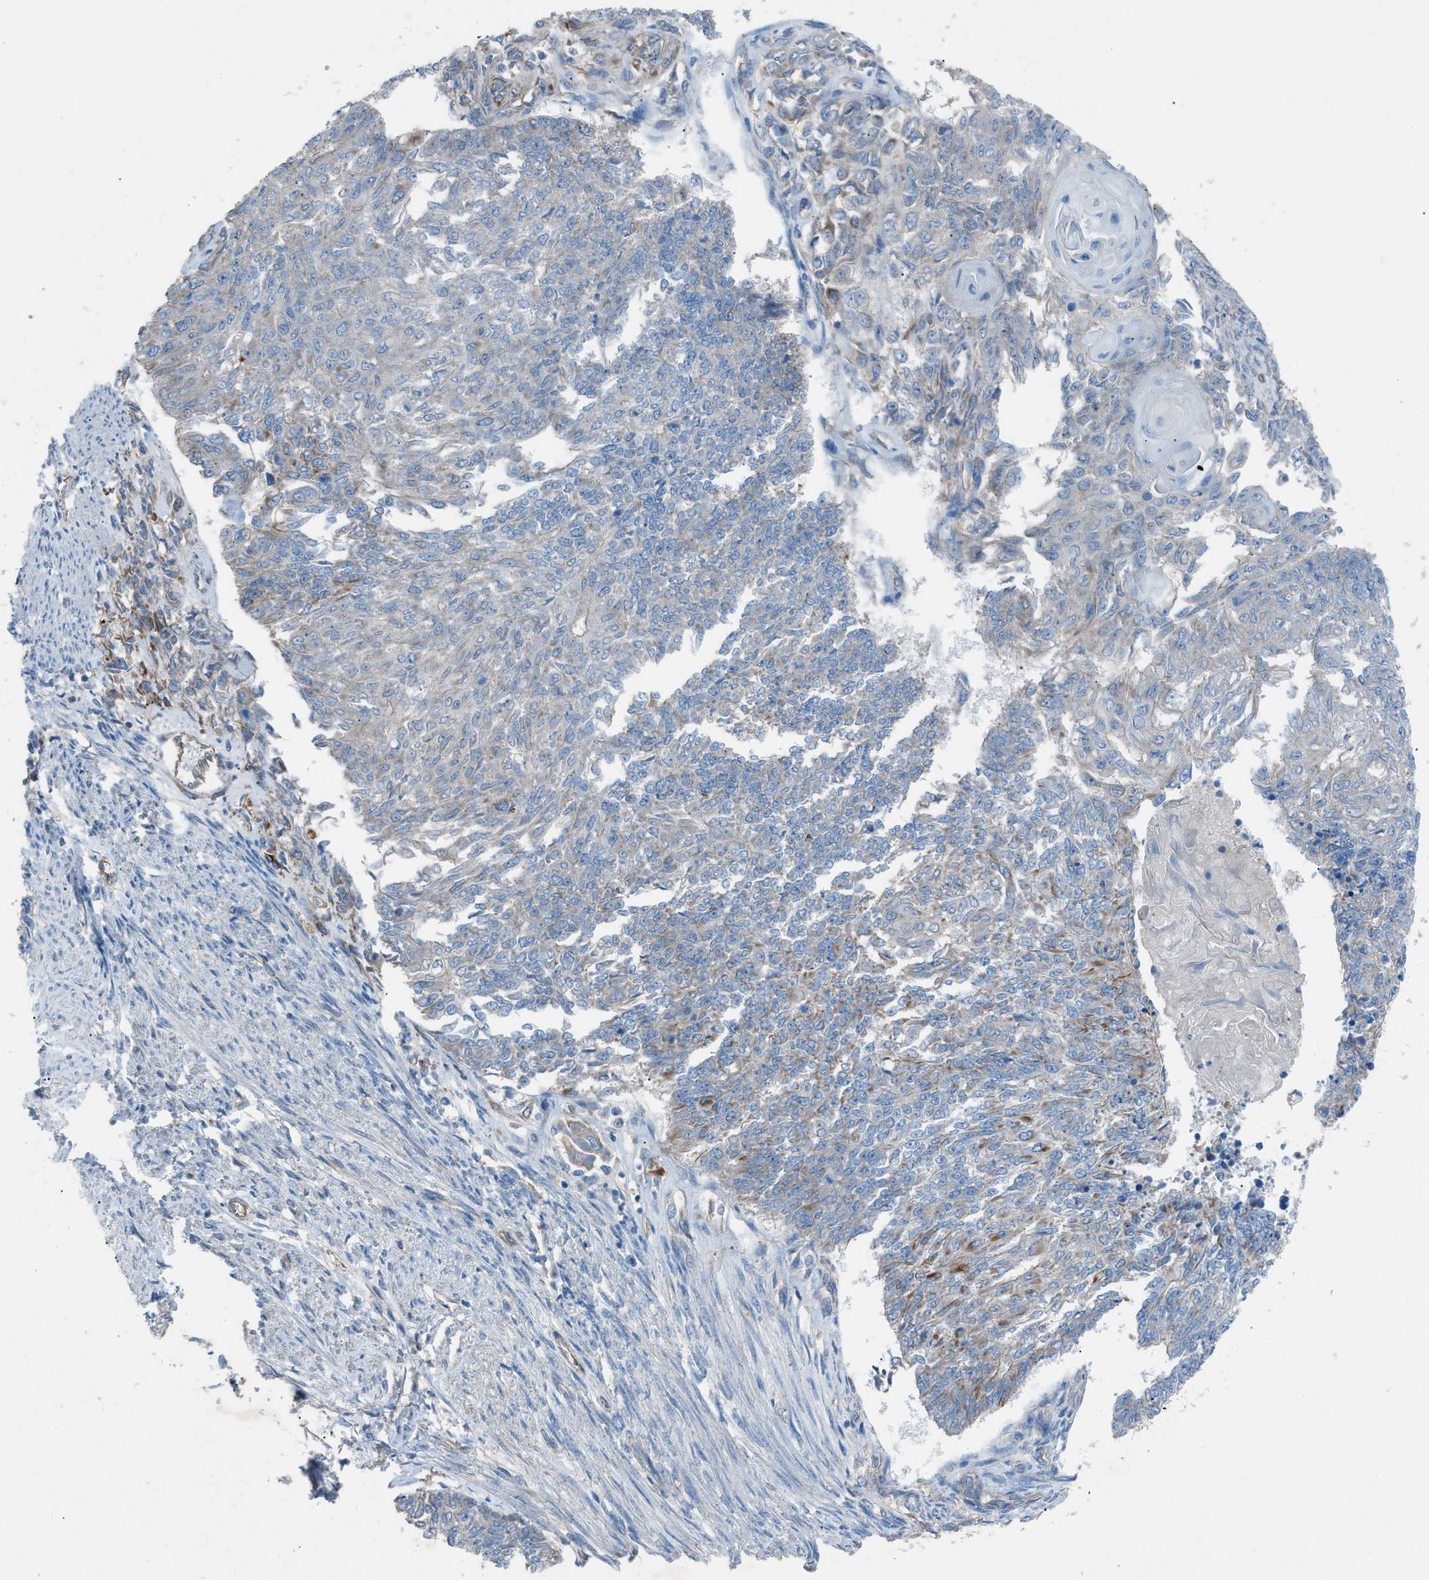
{"staining": {"intensity": "weak", "quantity": "<25%", "location": "cytoplasmic/membranous"}, "tissue": "endometrial cancer", "cell_type": "Tumor cells", "image_type": "cancer", "snomed": [{"axis": "morphology", "description": "Adenocarcinoma, NOS"}, {"axis": "topography", "description": "Endometrium"}], "caption": "Immunohistochemistry of human endometrial cancer (adenocarcinoma) reveals no expression in tumor cells.", "gene": "CABP7", "patient": {"sex": "female", "age": 32}}